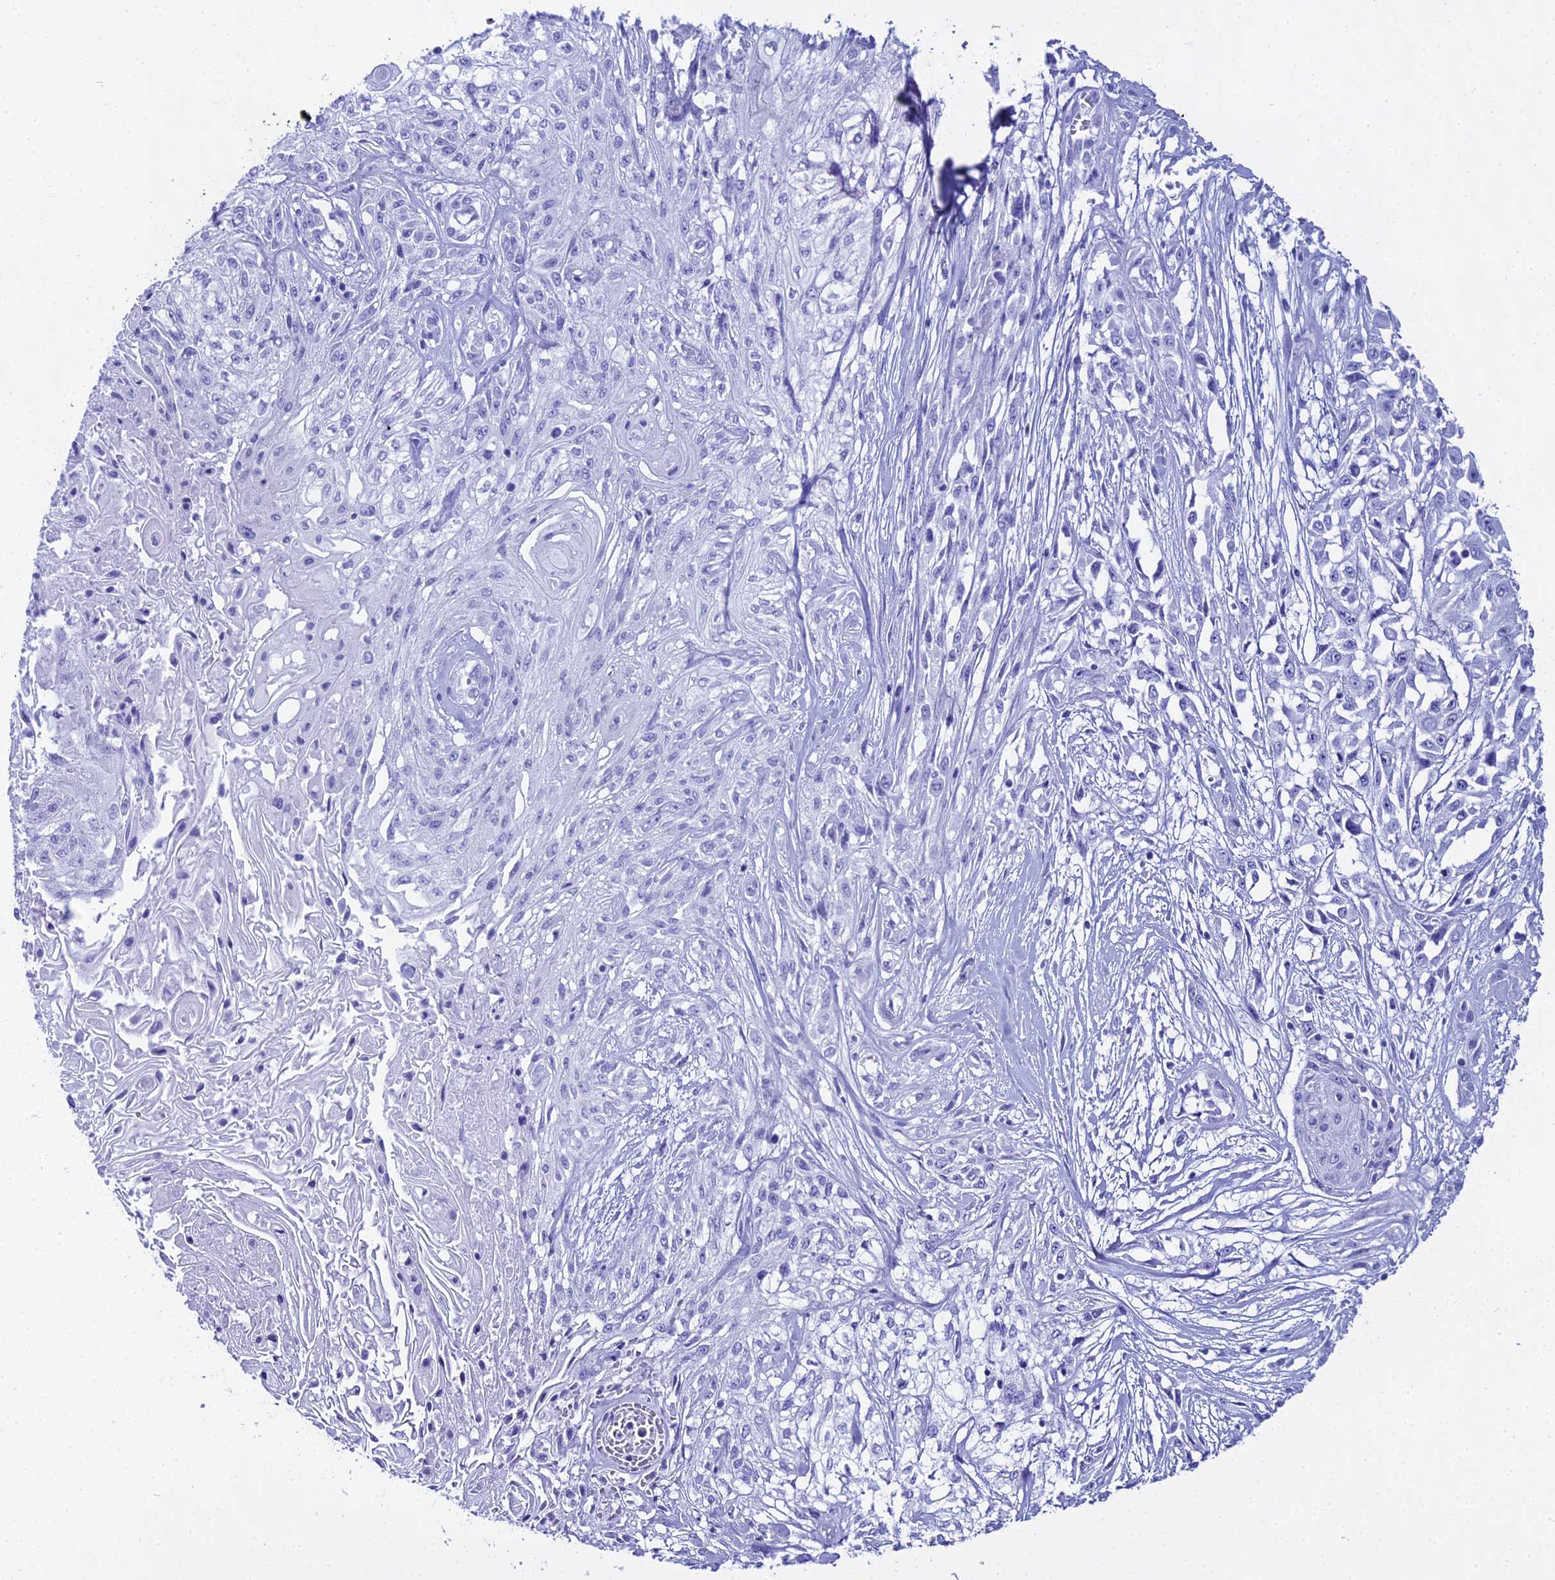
{"staining": {"intensity": "negative", "quantity": "none", "location": "none"}, "tissue": "skin cancer", "cell_type": "Tumor cells", "image_type": "cancer", "snomed": [{"axis": "morphology", "description": "Squamous cell carcinoma, NOS"}, {"axis": "morphology", "description": "Squamous cell carcinoma, metastatic, NOS"}, {"axis": "topography", "description": "Skin"}, {"axis": "topography", "description": "Lymph node"}], "caption": "Protein analysis of squamous cell carcinoma (skin) exhibits no significant staining in tumor cells.", "gene": "CGB2", "patient": {"sex": "male", "age": 75}}